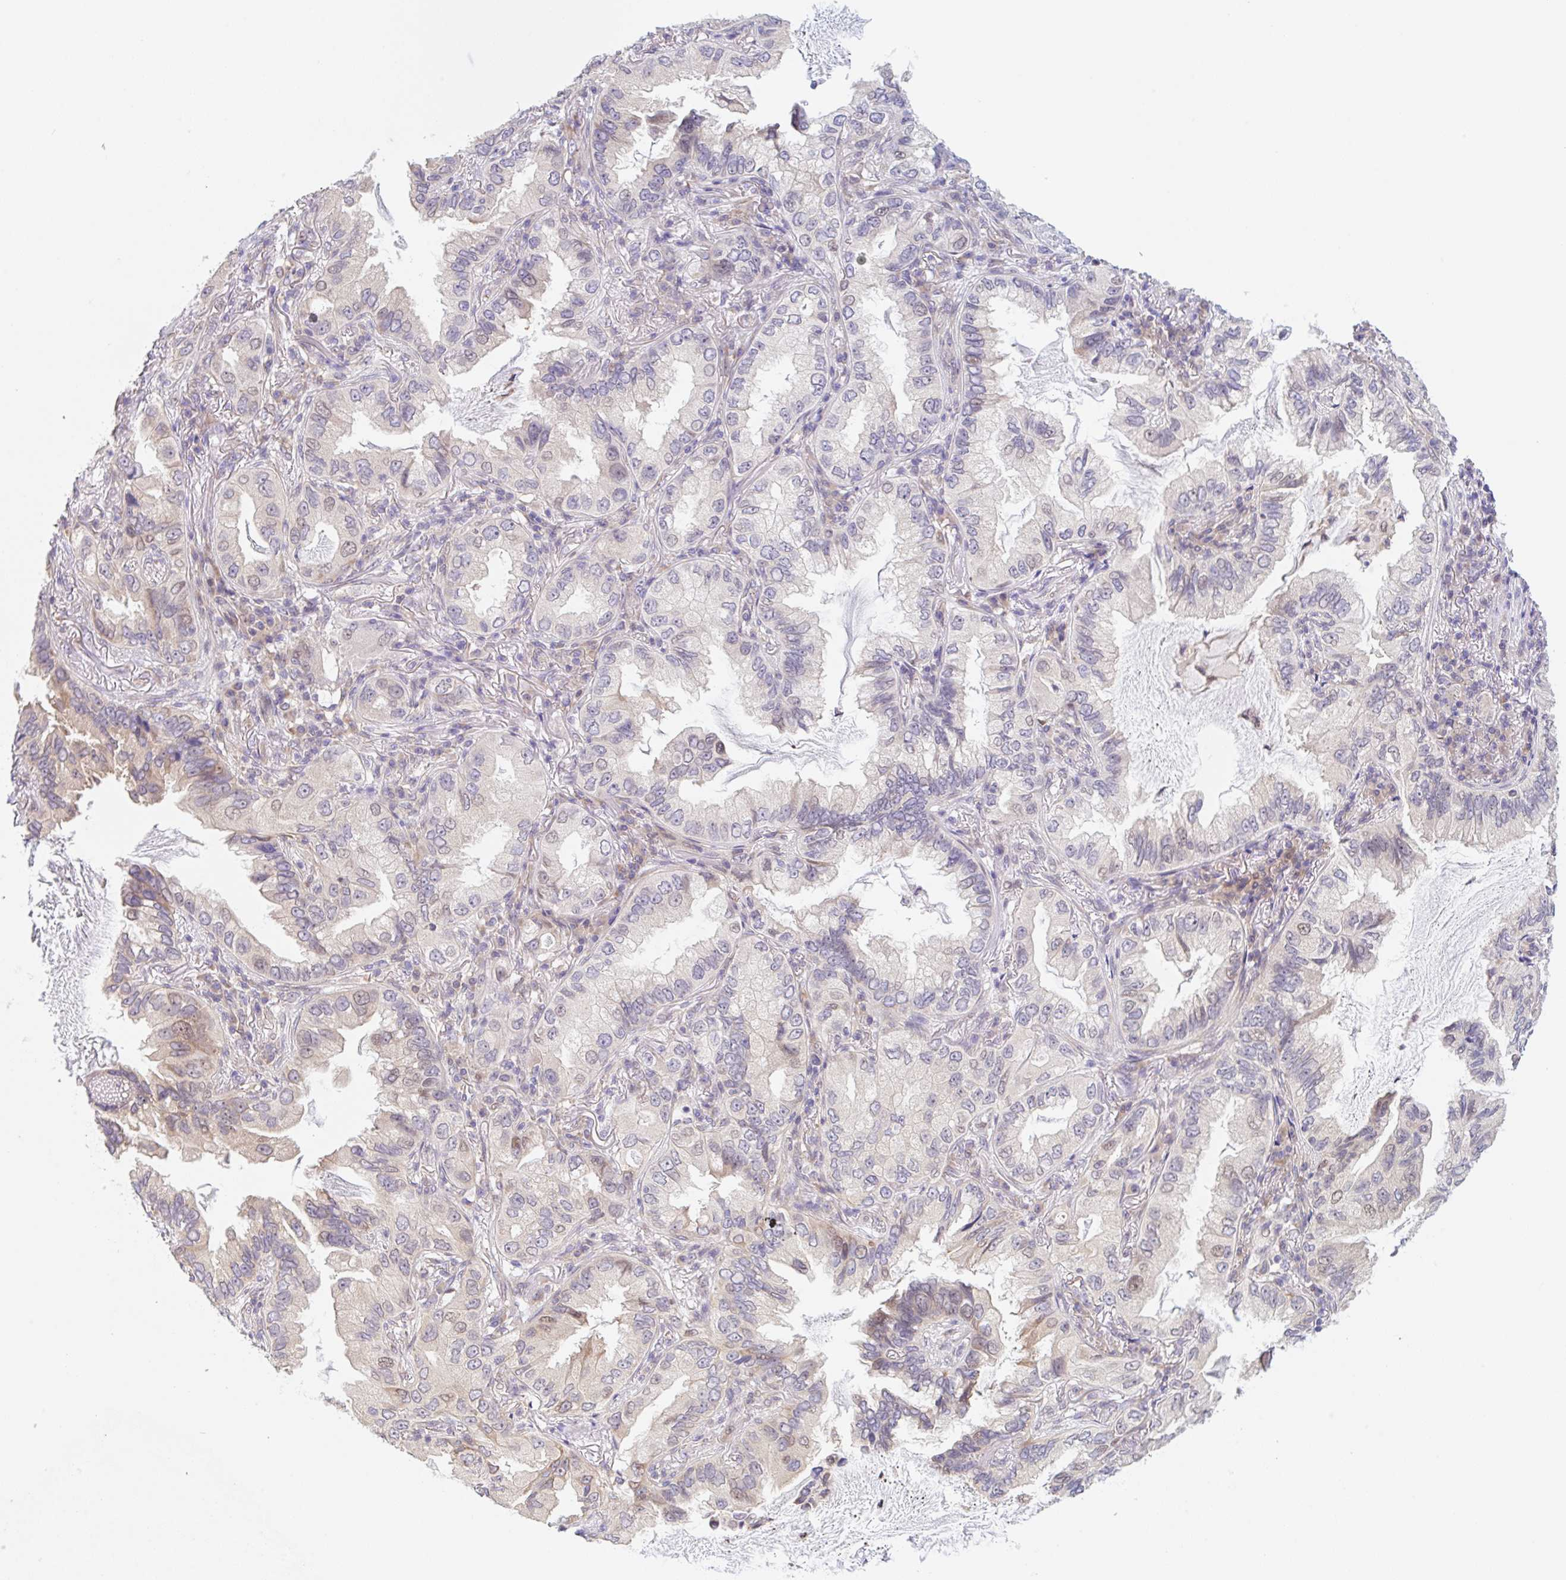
{"staining": {"intensity": "weak", "quantity": "<25%", "location": "cytoplasmic/membranous"}, "tissue": "lung cancer", "cell_type": "Tumor cells", "image_type": "cancer", "snomed": [{"axis": "morphology", "description": "Adenocarcinoma, NOS"}, {"axis": "topography", "description": "Lung"}], "caption": "IHC micrograph of neoplastic tissue: human lung adenocarcinoma stained with DAB (3,3'-diaminobenzidine) demonstrates no significant protein staining in tumor cells. The staining was performed using DAB to visualize the protein expression in brown, while the nuclei were stained in blue with hematoxylin (Magnification: 20x).", "gene": "TBPL2", "patient": {"sex": "female", "age": 69}}